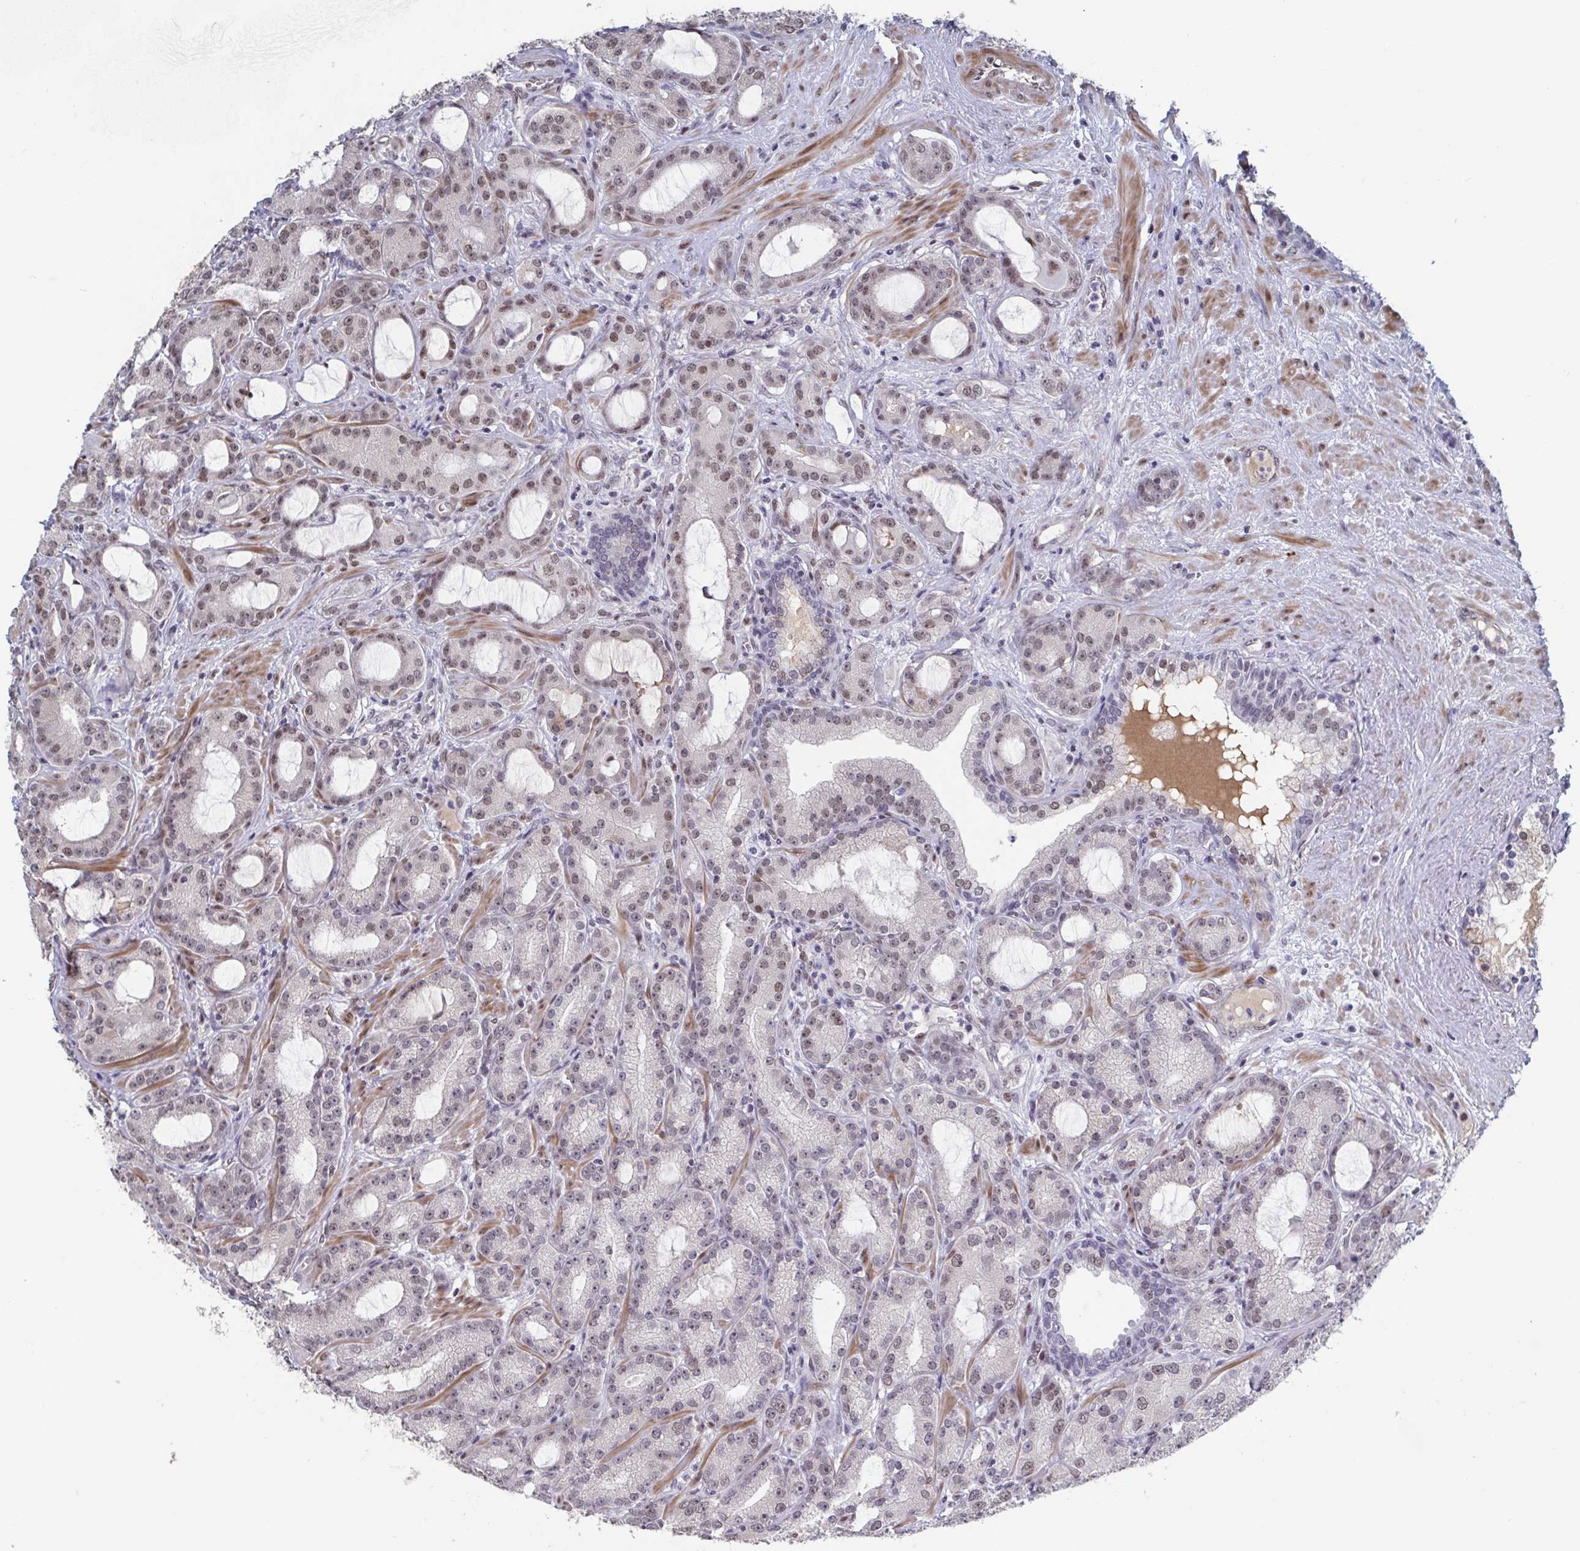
{"staining": {"intensity": "weak", "quantity": ">75%", "location": "nuclear"}, "tissue": "prostate cancer", "cell_type": "Tumor cells", "image_type": "cancer", "snomed": [{"axis": "morphology", "description": "Adenocarcinoma, High grade"}, {"axis": "topography", "description": "Prostate"}], "caption": "Human prostate adenocarcinoma (high-grade) stained for a protein (brown) demonstrates weak nuclear positive staining in about >75% of tumor cells.", "gene": "BCL7B", "patient": {"sex": "male", "age": 65}}